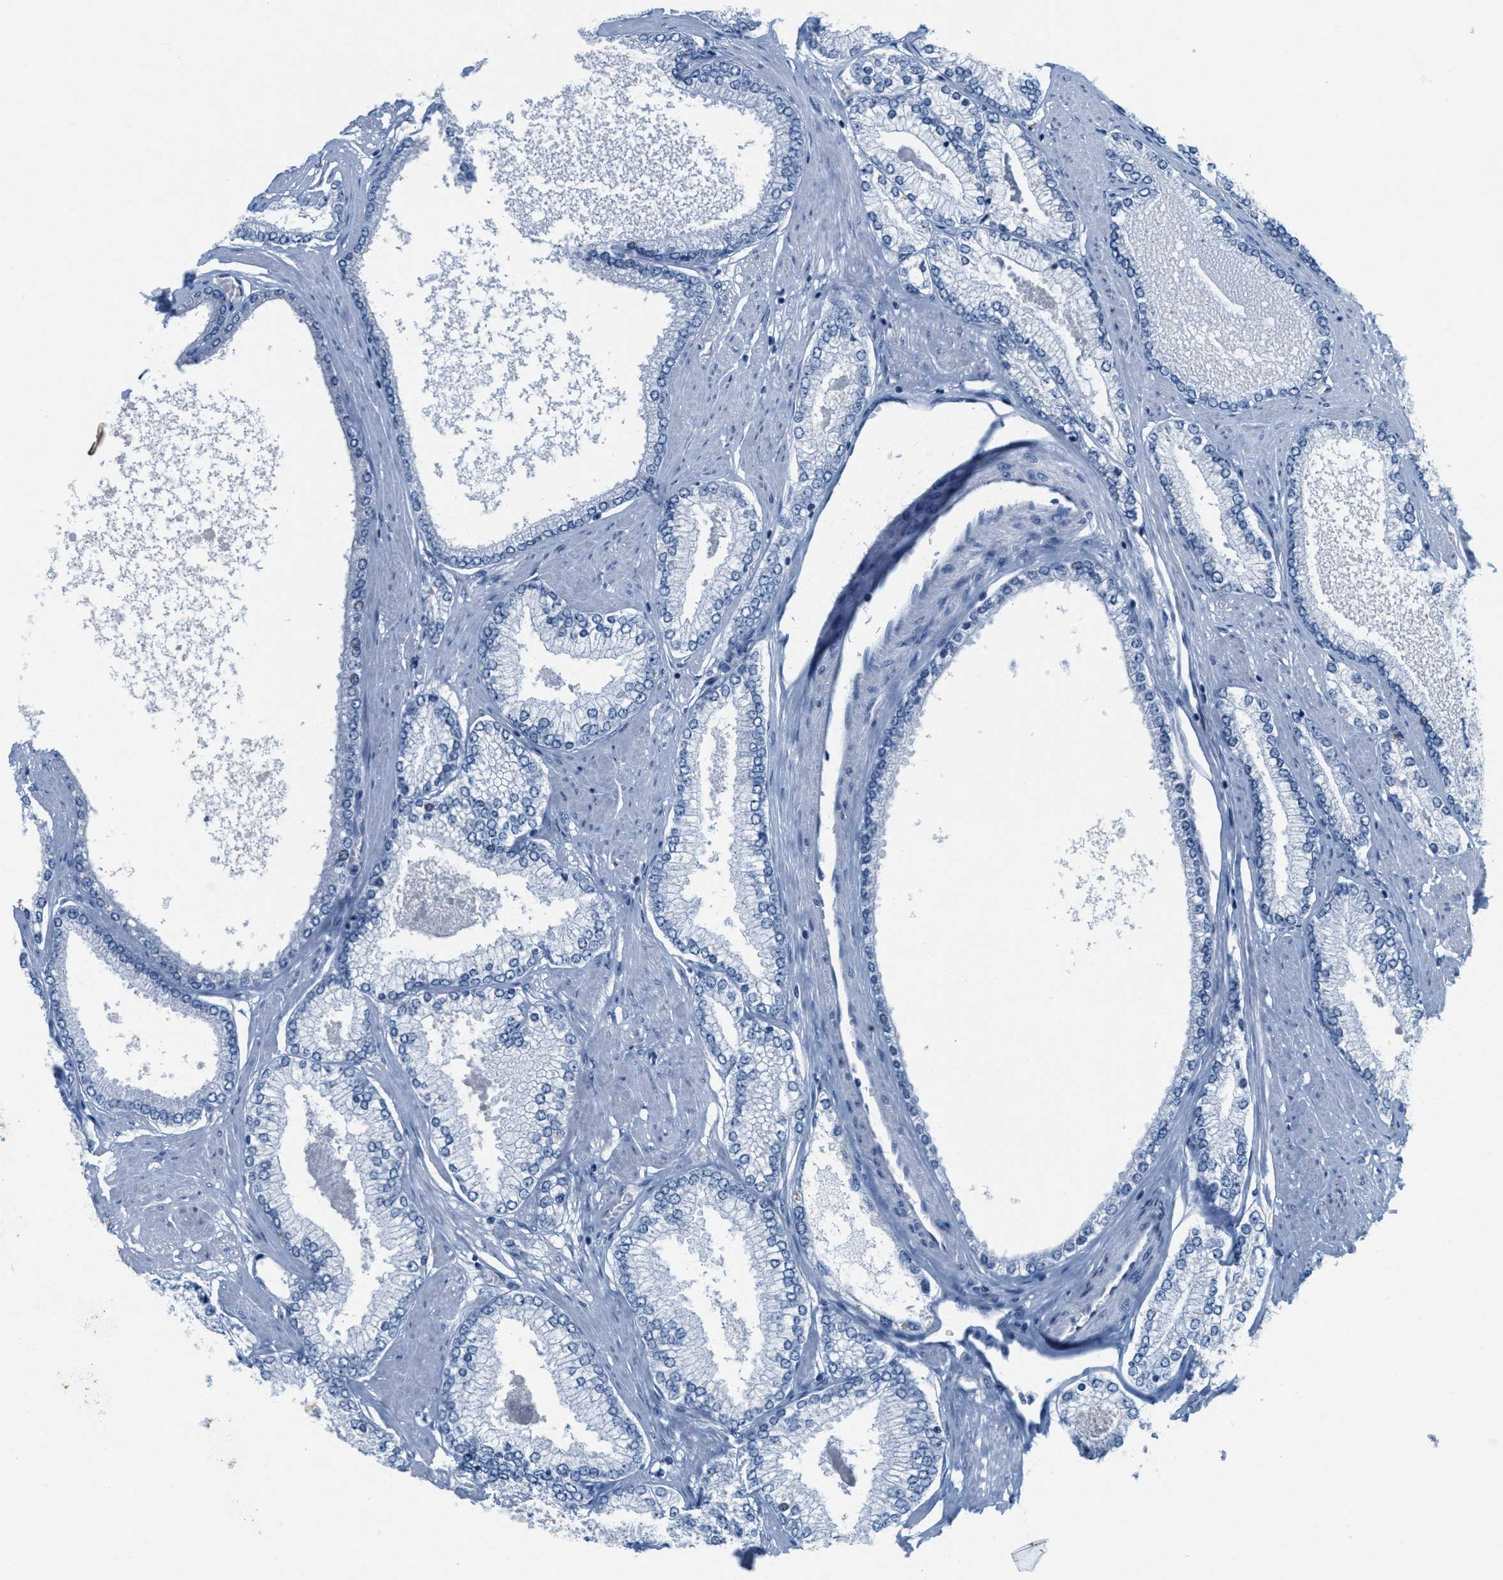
{"staining": {"intensity": "negative", "quantity": "none", "location": "none"}, "tissue": "prostate cancer", "cell_type": "Tumor cells", "image_type": "cancer", "snomed": [{"axis": "morphology", "description": "Adenocarcinoma, High grade"}, {"axis": "topography", "description": "Prostate"}], "caption": "Histopathology image shows no significant protein expression in tumor cells of prostate cancer (high-grade adenocarcinoma). (Brightfield microscopy of DAB (3,3'-diaminobenzidine) immunohistochemistry (IHC) at high magnification).", "gene": "GPM6A", "patient": {"sex": "male", "age": 61}}